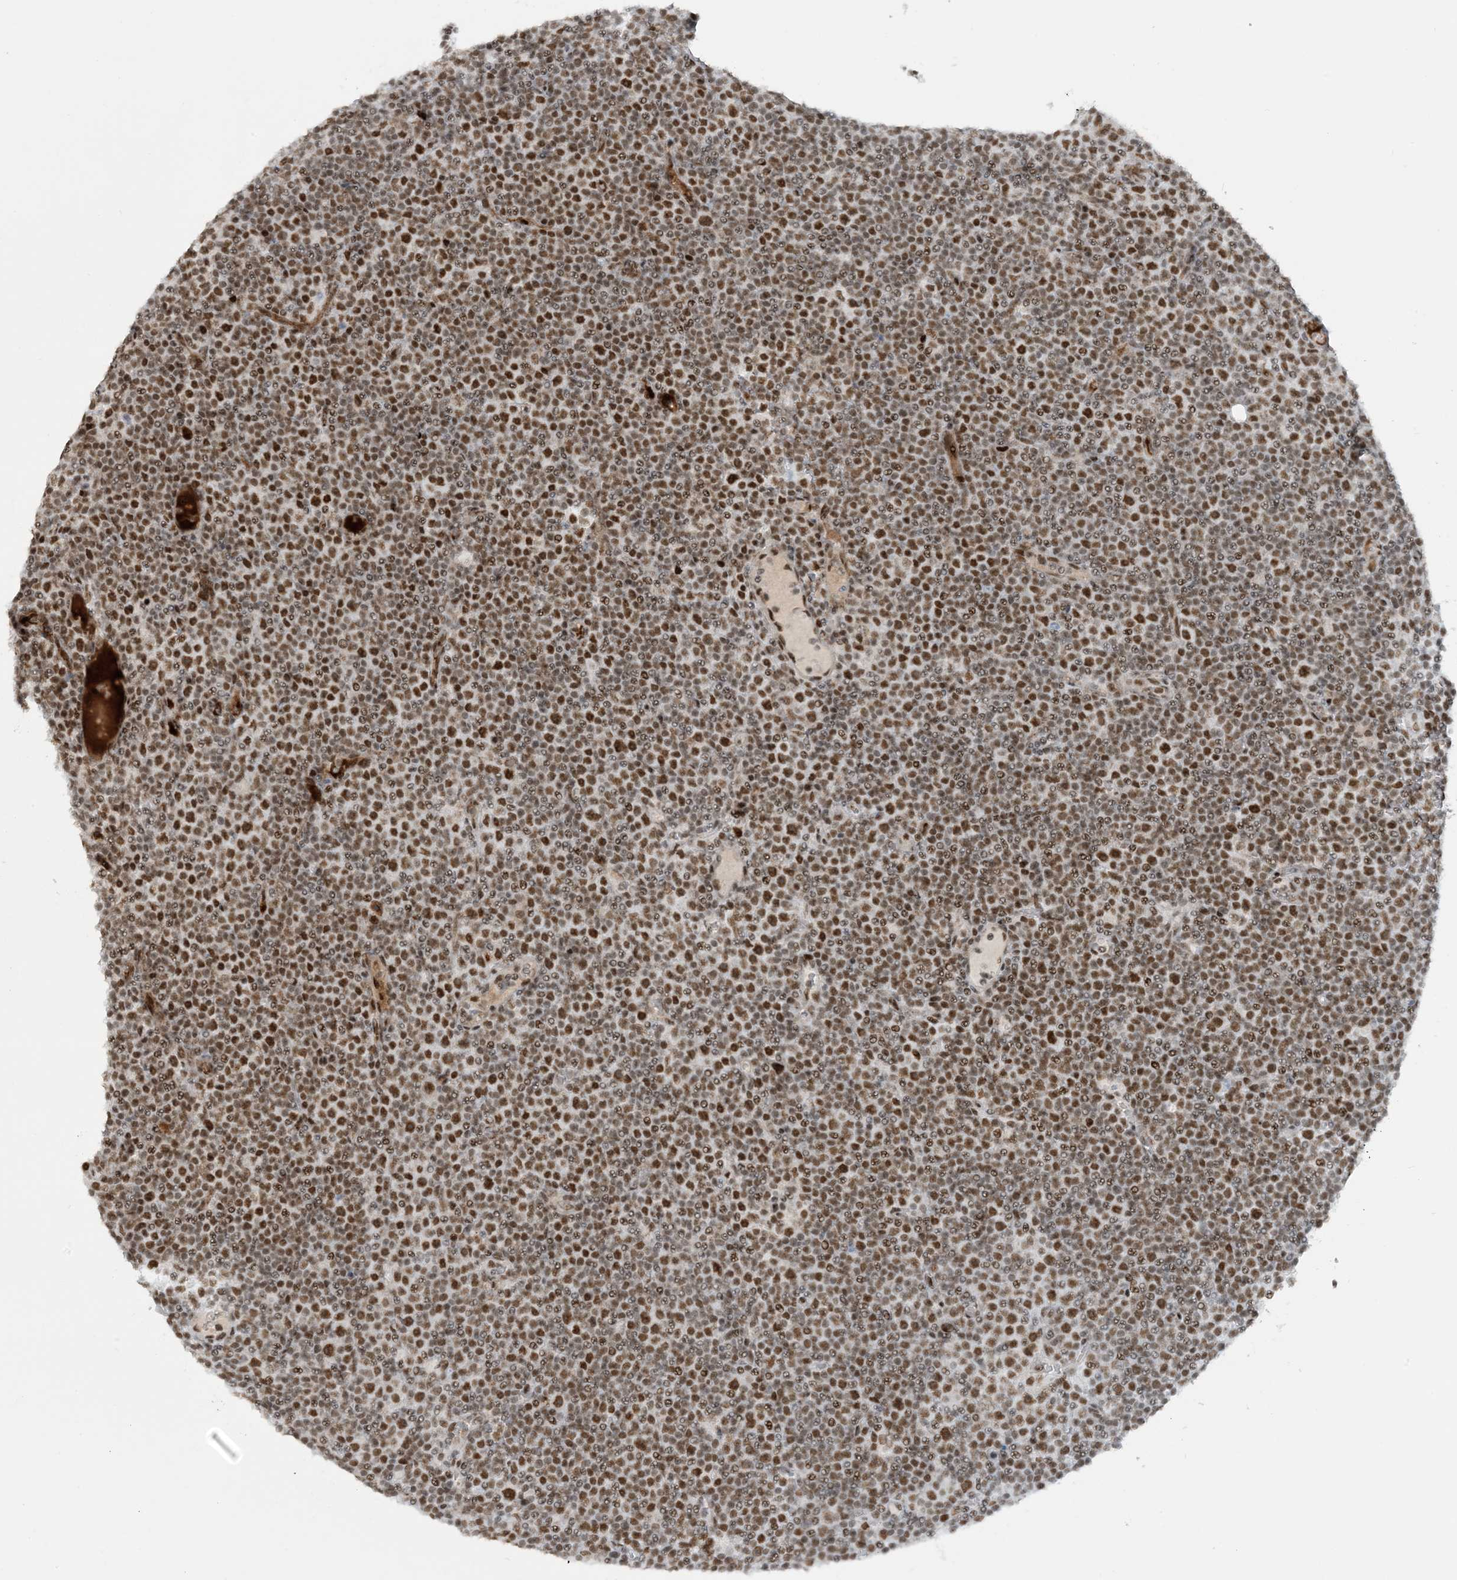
{"staining": {"intensity": "moderate", "quantity": ">75%", "location": "nuclear"}, "tissue": "lymphoma", "cell_type": "Tumor cells", "image_type": "cancer", "snomed": [{"axis": "morphology", "description": "Malignant lymphoma, non-Hodgkin's type, Low grade"}, {"axis": "topography", "description": "Lymph node"}], "caption": "A medium amount of moderate nuclear expression is present in about >75% of tumor cells in lymphoma tissue.", "gene": "ECT2L", "patient": {"sex": "female", "age": 67}}